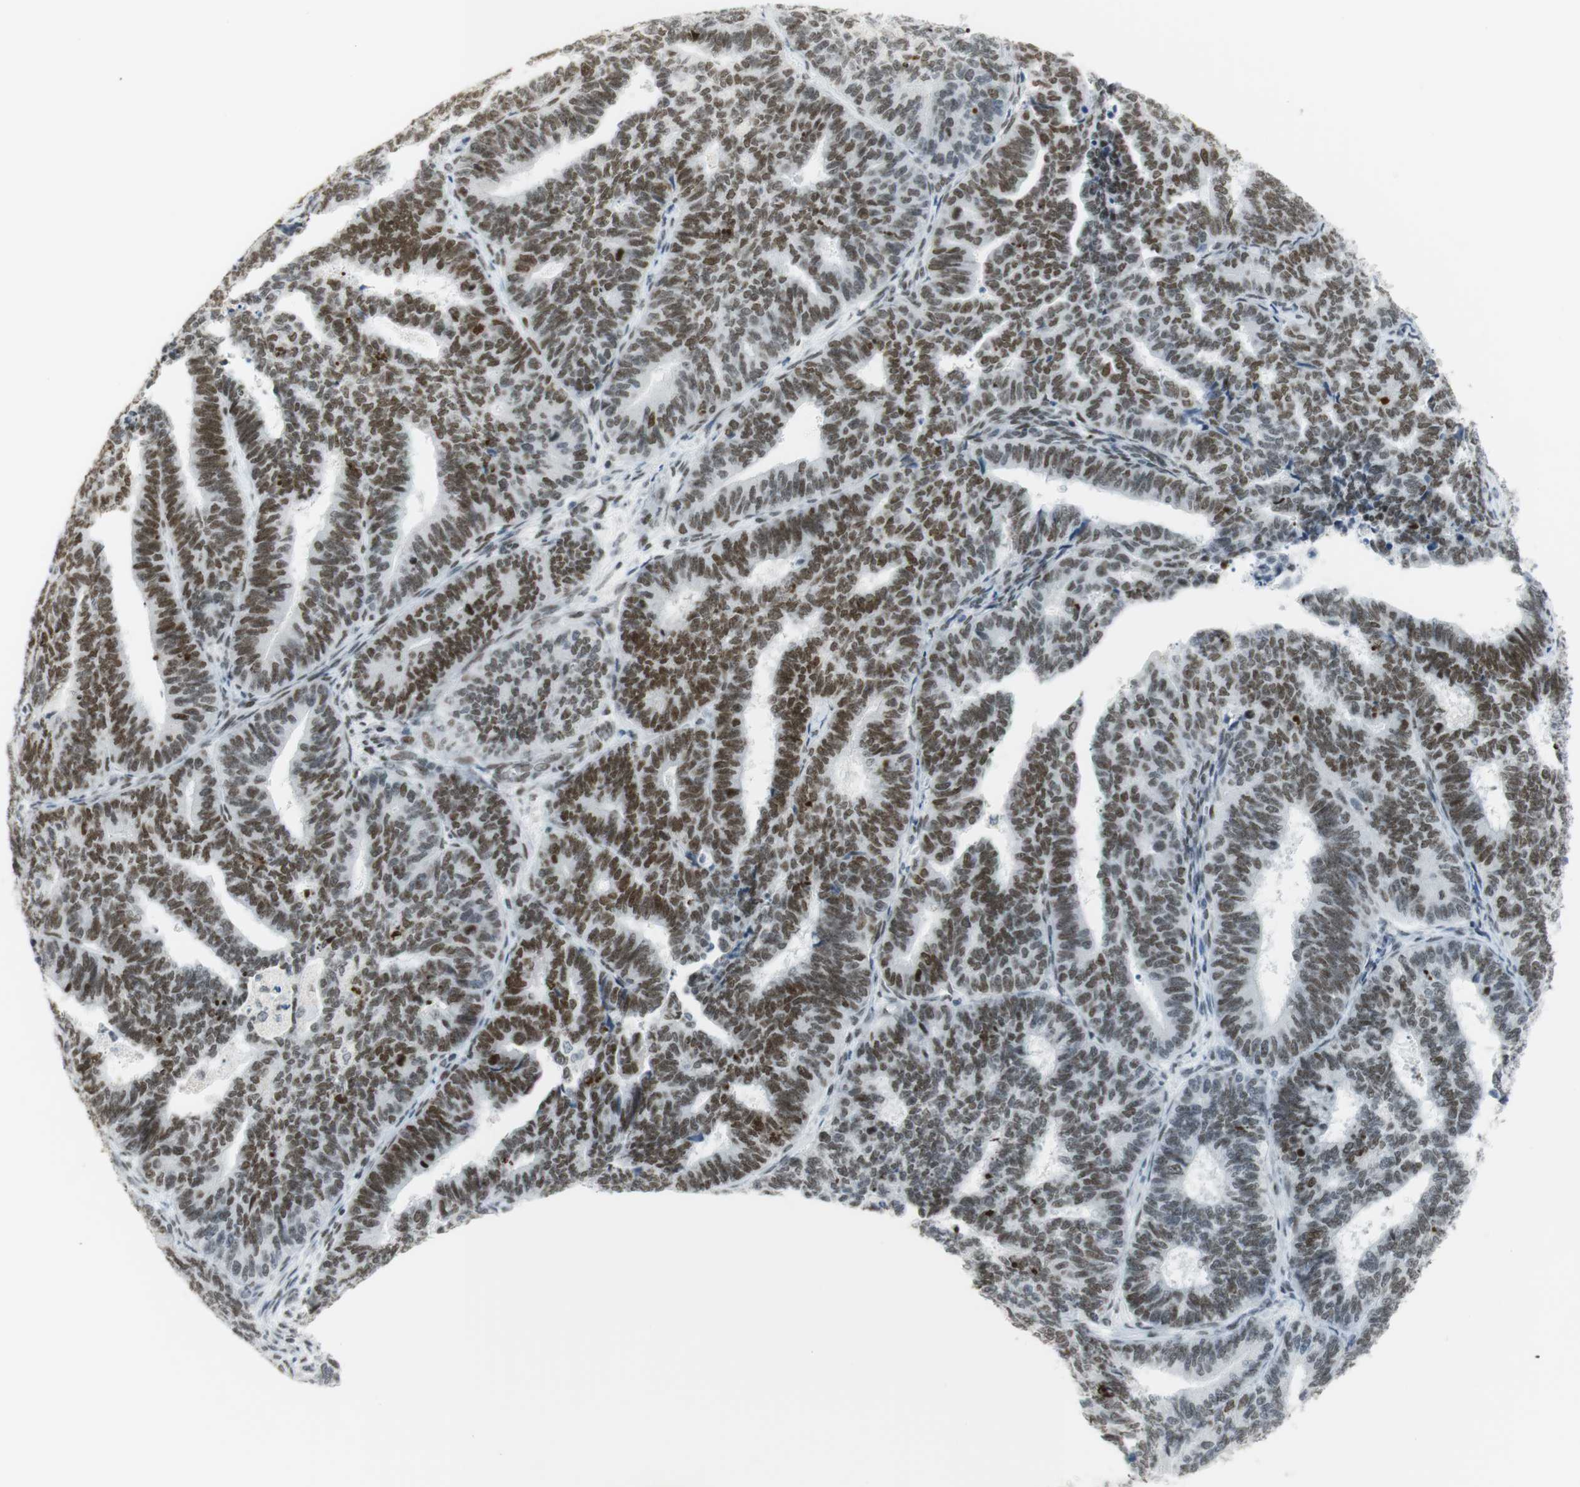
{"staining": {"intensity": "moderate", "quantity": ">75%", "location": "nuclear"}, "tissue": "endometrial cancer", "cell_type": "Tumor cells", "image_type": "cancer", "snomed": [{"axis": "morphology", "description": "Adenocarcinoma, NOS"}, {"axis": "topography", "description": "Endometrium"}], "caption": "Tumor cells demonstrate medium levels of moderate nuclear staining in approximately >75% of cells in endometrial cancer (adenocarcinoma).", "gene": "BMI1", "patient": {"sex": "female", "age": 70}}